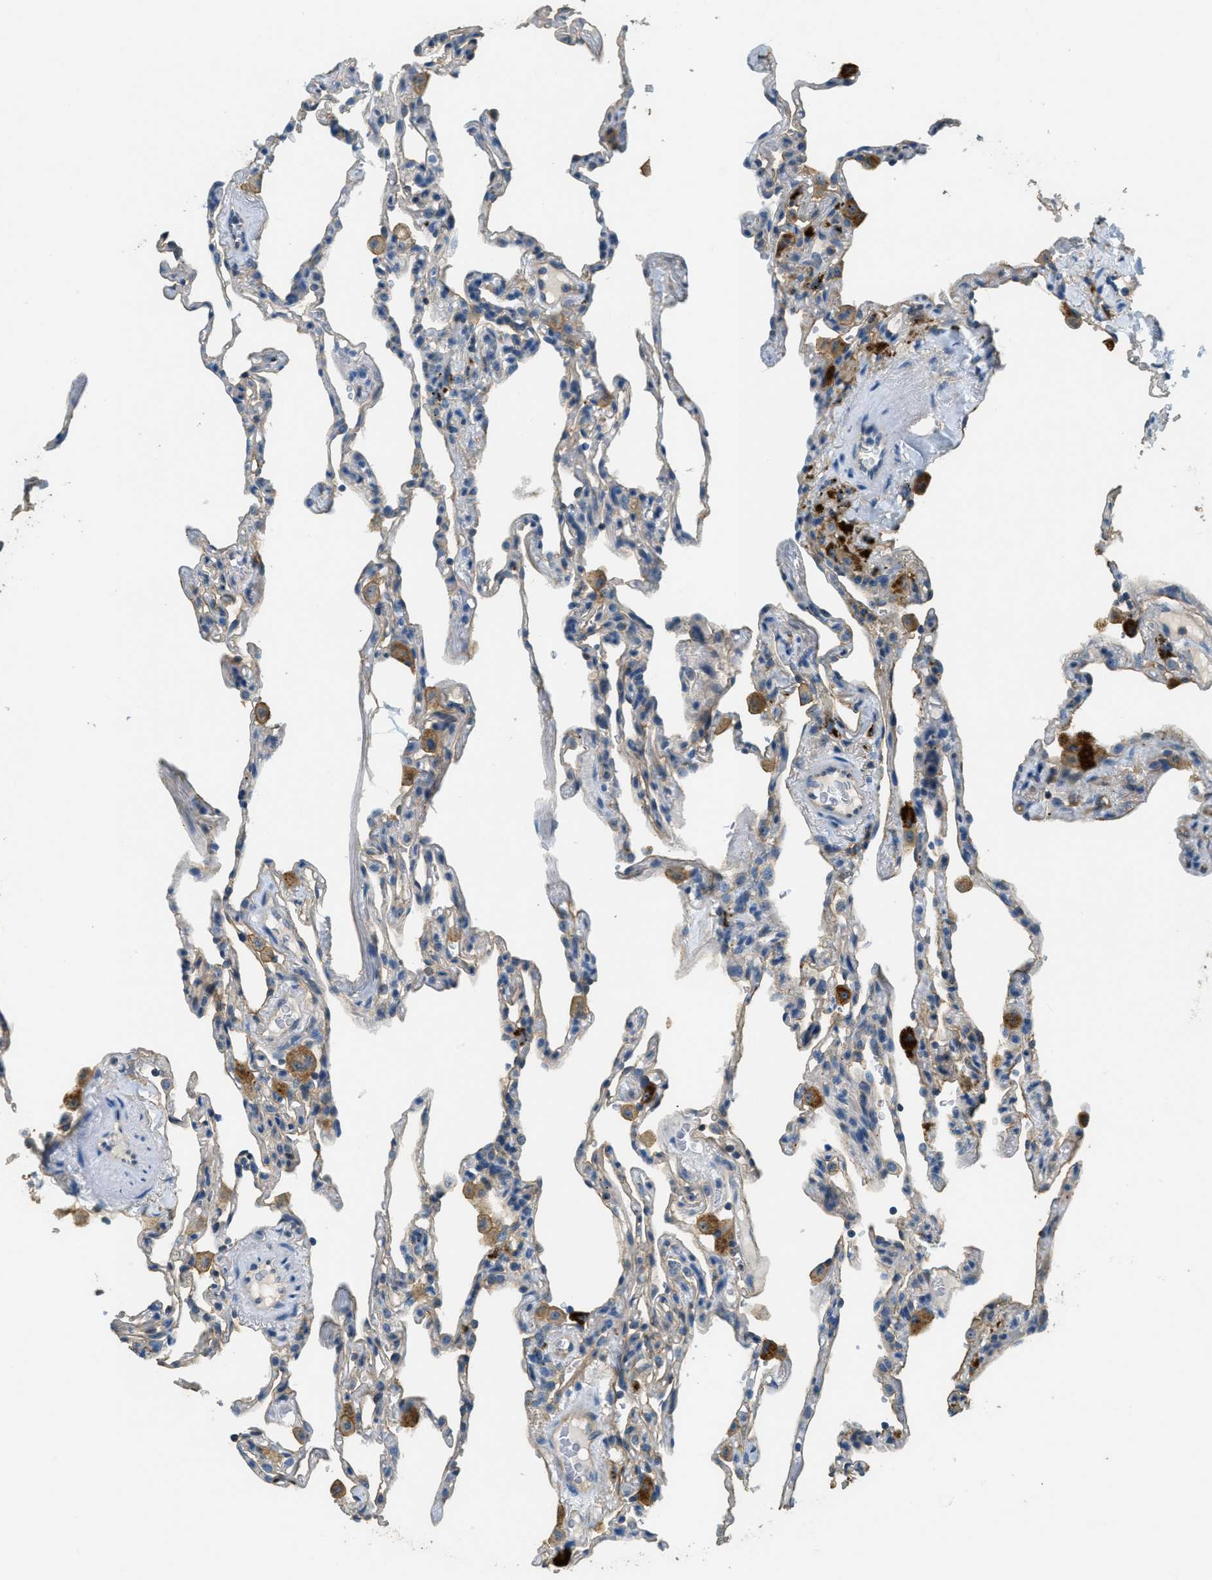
{"staining": {"intensity": "weak", "quantity": "<25%", "location": "cytoplasmic/membranous"}, "tissue": "lung", "cell_type": "Alveolar cells", "image_type": "normal", "snomed": [{"axis": "morphology", "description": "Normal tissue, NOS"}, {"axis": "topography", "description": "Lung"}], "caption": "Image shows no protein positivity in alveolar cells of normal lung.", "gene": "OSMR", "patient": {"sex": "male", "age": 59}}